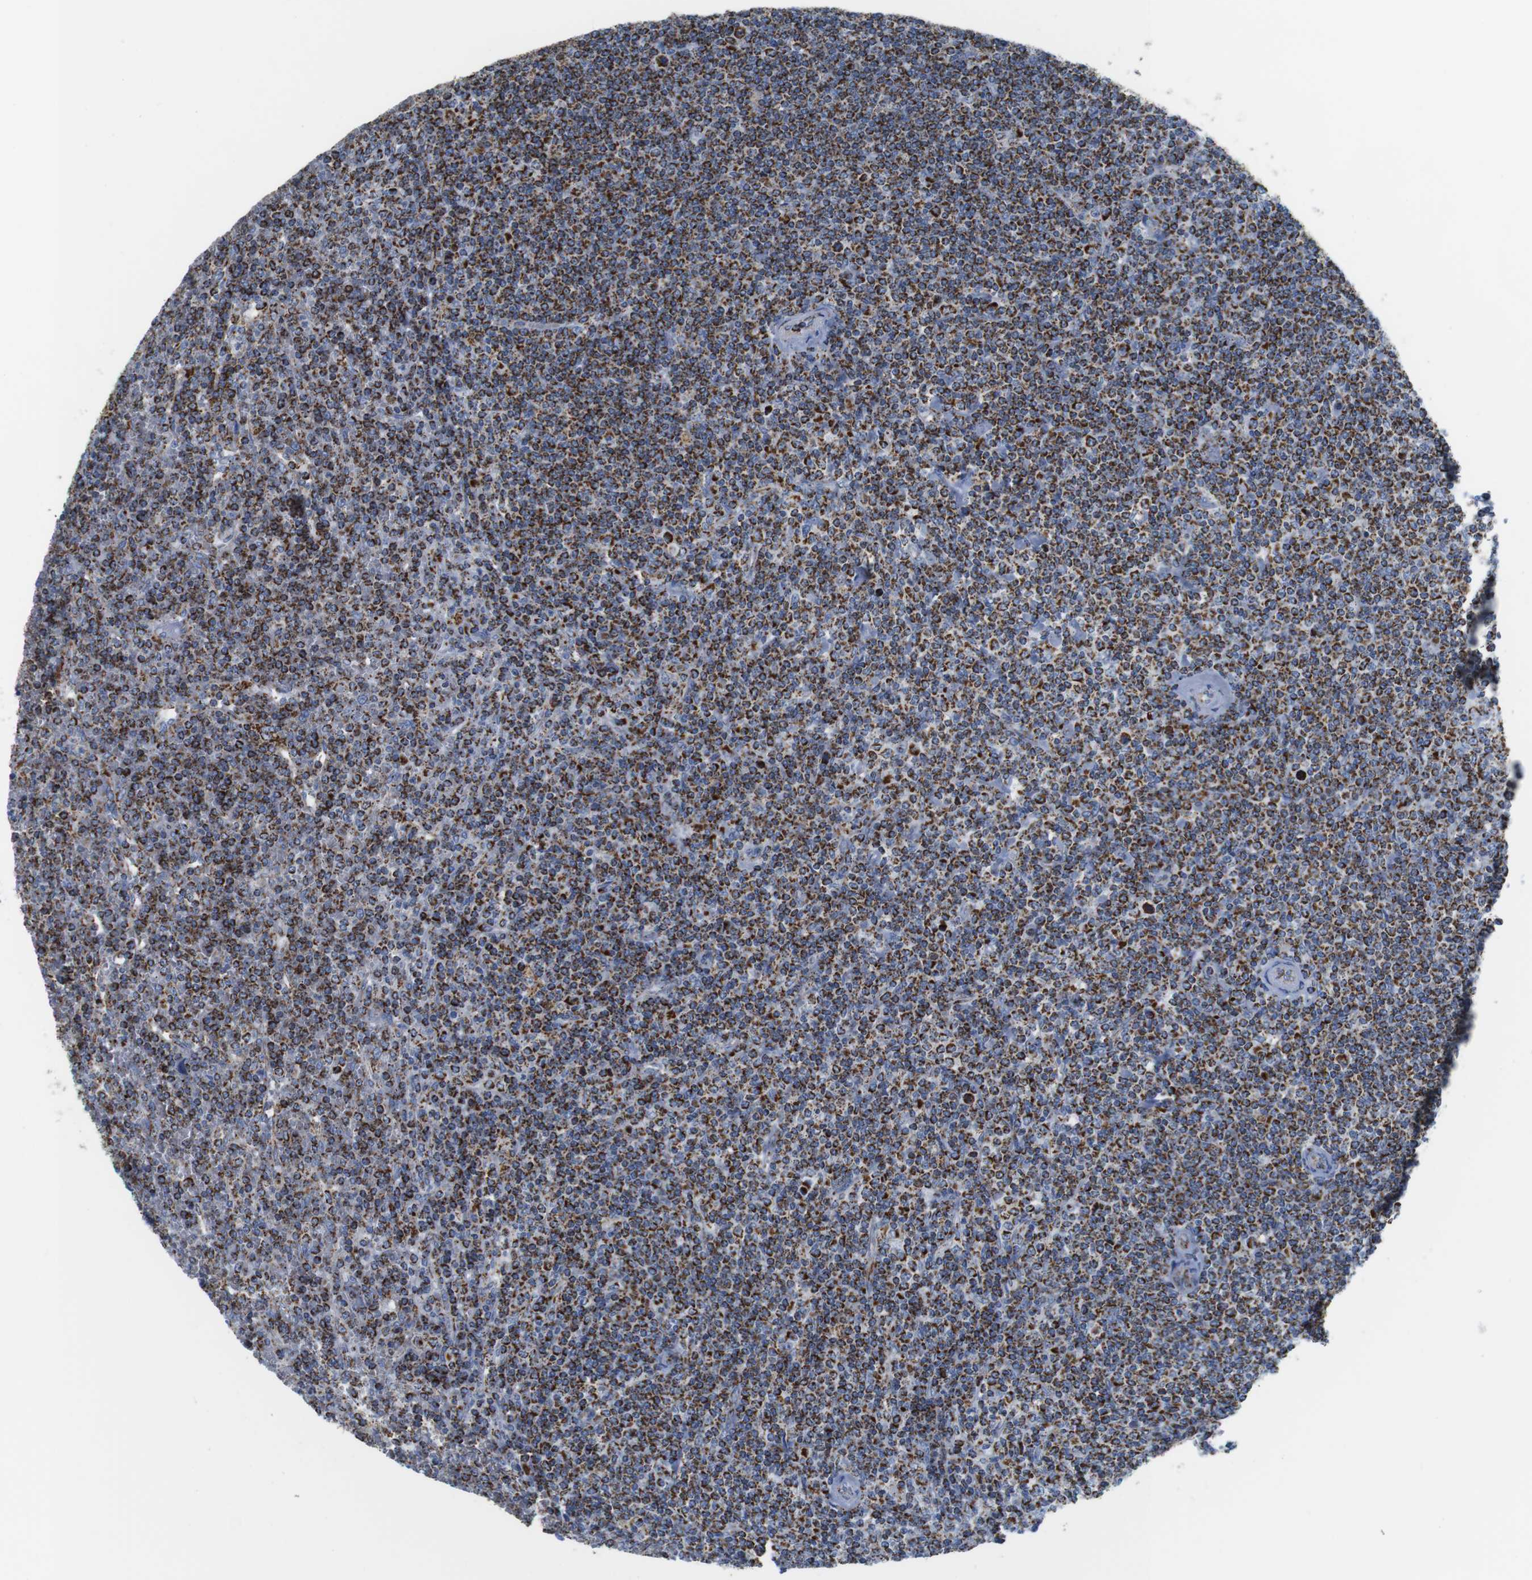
{"staining": {"intensity": "strong", "quantity": ">75%", "location": "cytoplasmic/membranous"}, "tissue": "lymphoma", "cell_type": "Tumor cells", "image_type": "cancer", "snomed": [{"axis": "morphology", "description": "Malignant lymphoma, non-Hodgkin's type, Low grade"}, {"axis": "topography", "description": "Spleen"}], "caption": "Lymphoma stained with a brown dye demonstrates strong cytoplasmic/membranous positive expression in about >75% of tumor cells.", "gene": "ATP5PO", "patient": {"sex": "female", "age": 19}}